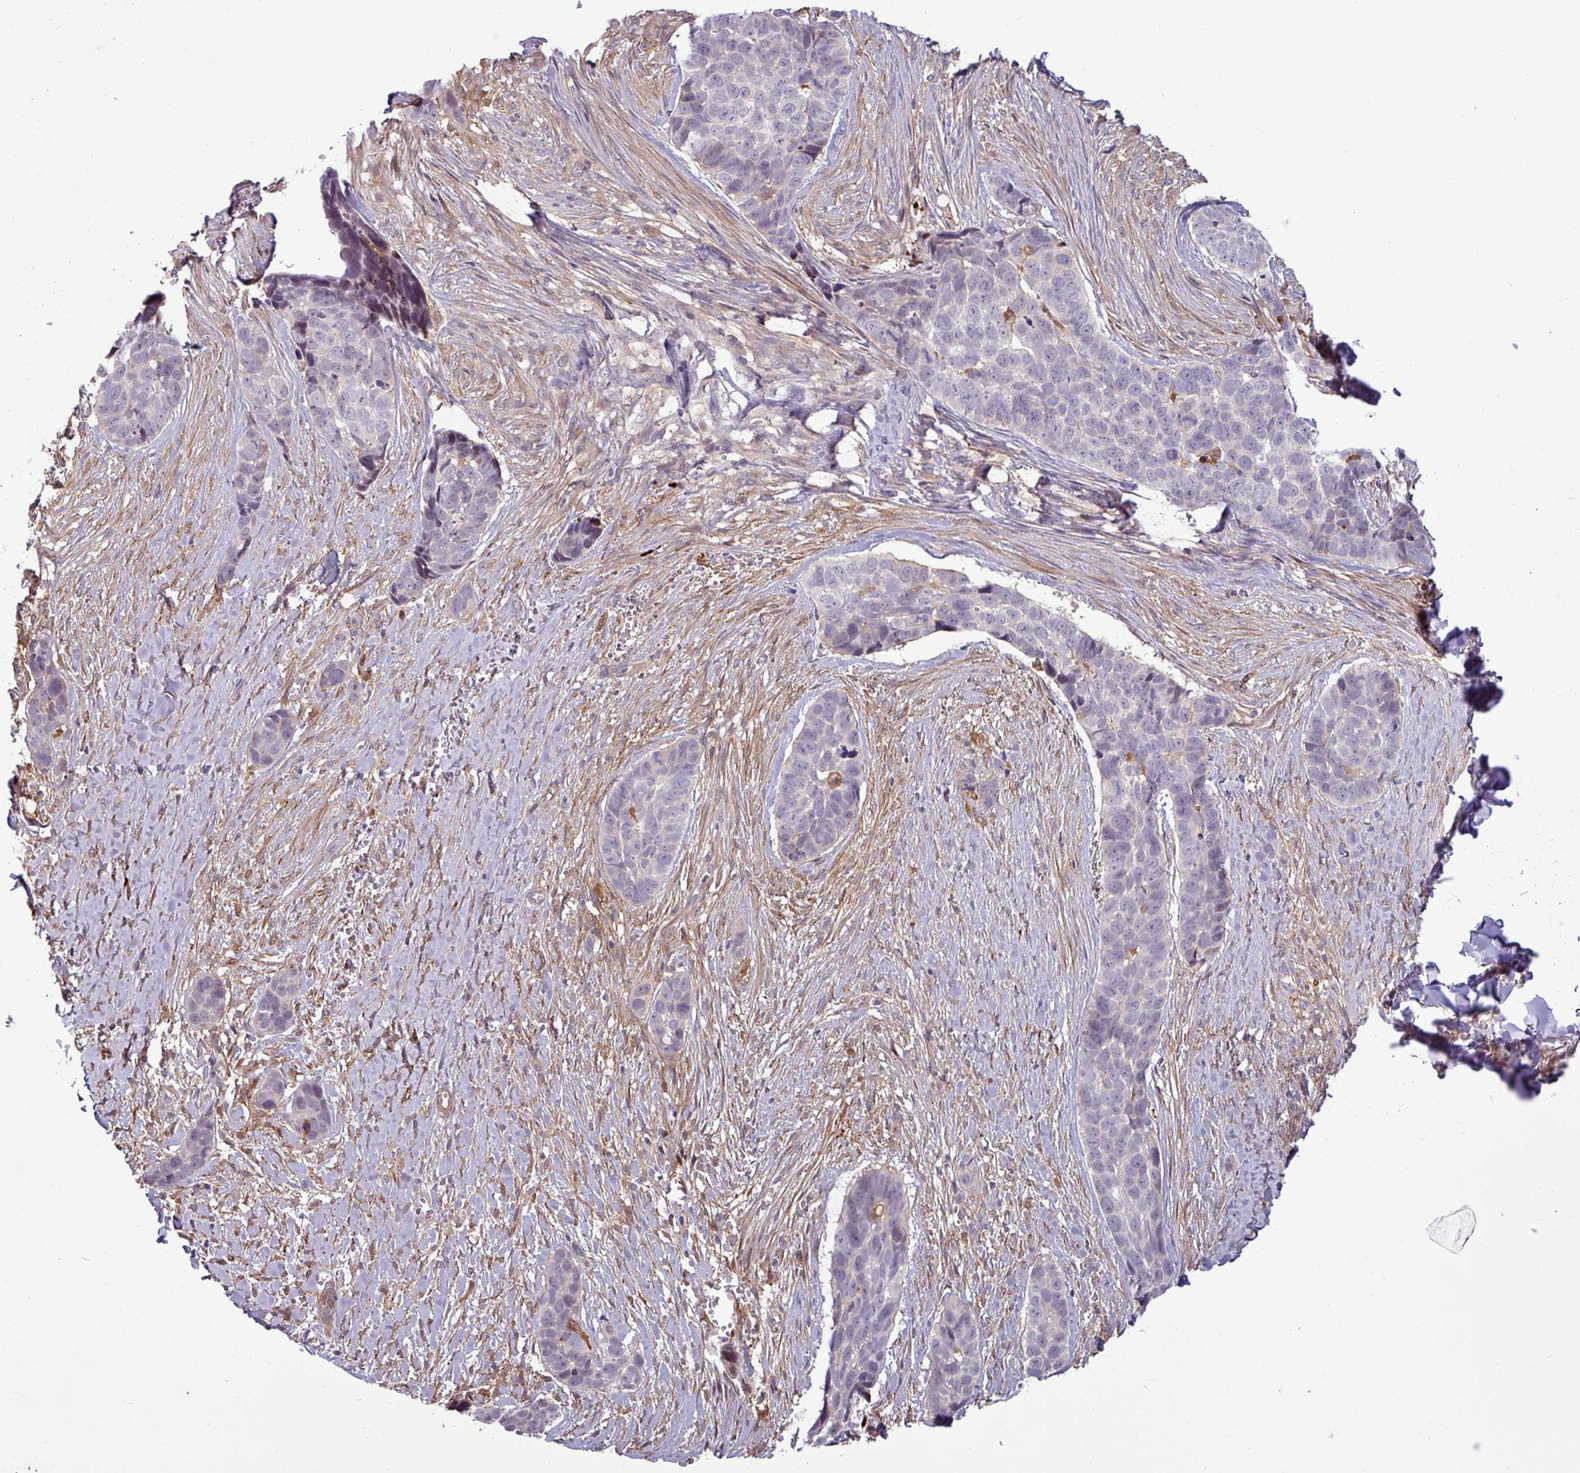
{"staining": {"intensity": "negative", "quantity": "none", "location": "none"}, "tissue": "skin cancer", "cell_type": "Tumor cells", "image_type": "cancer", "snomed": [{"axis": "morphology", "description": "Basal cell carcinoma"}, {"axis": "topography", "description": "Skin"}], "caption": "Immunohistochemistry of human skin cancer displays no expression in tumor cells.", "gene": "PCED1A", "patient": {"sex": "female", "age": 82}}